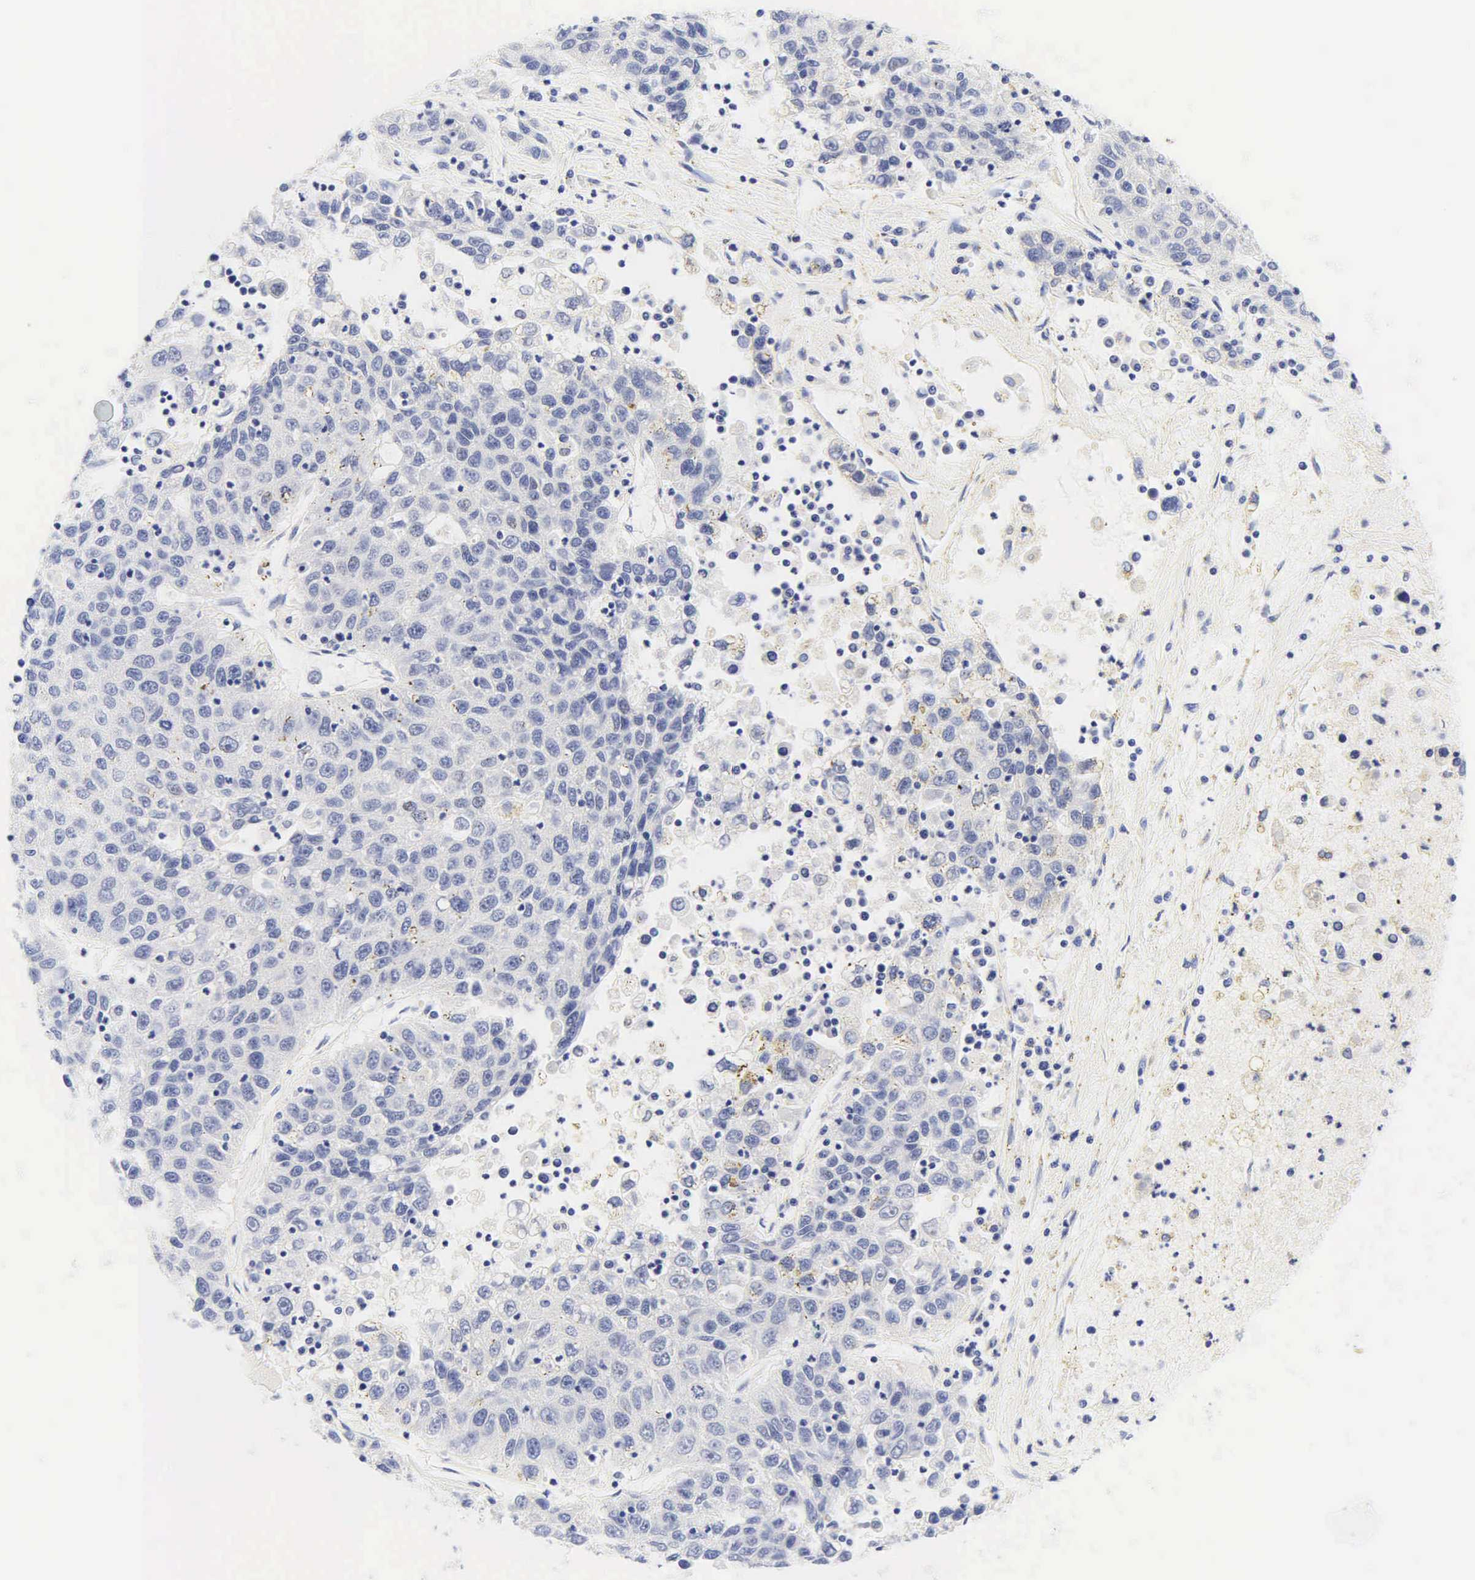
{"staining": {"intensity": "negative", "quantity": "none", "location": "none"}, "tissue": "liver cancer", "cell_type": "Tumor cells", "image_type": "cancer", "snomed": [{"axis": "morphology", "description": "Carcinoma, Hepatocellular, NOS"}, {"axis": "topography", "description": "Liver"}], "caption": "A micrograph of liver cancer stained for a protein reveals no brown staining in tumor cells.", "gene": "DES", "patient": {"sex": "male", "age": 49}}